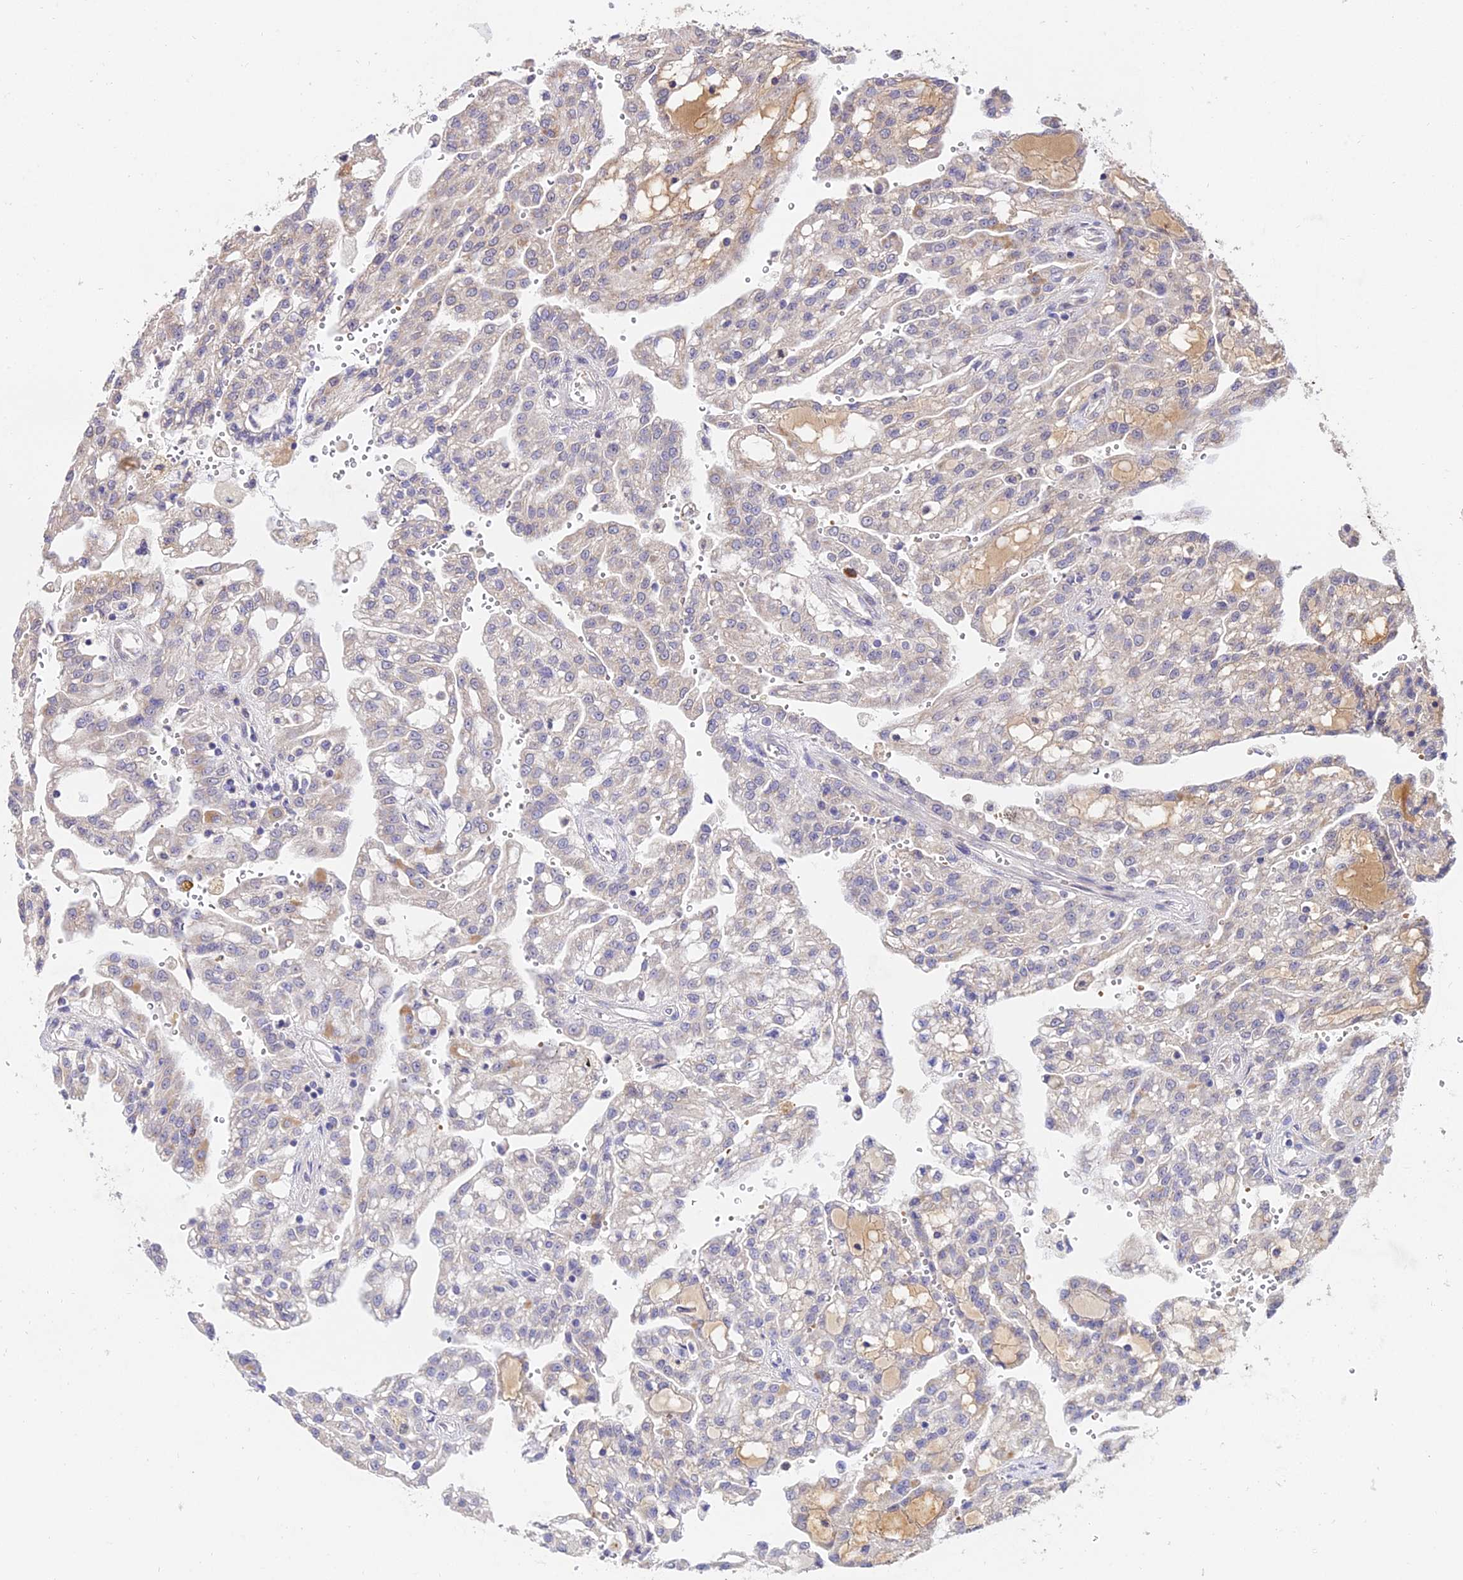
{"staining": {"intensity": "weak", "quantity": "<25%", "location": "cytoplasmic/membranous"}, "tissue": "renal cancer", "cell_type": "Tumor cells", "image_type": "cancer", "snomed": [{"axis": "morphology", "description": "Adenocarcinoma, NOS"}, {"axis": "topography", "description": "Kidney"}], "caption": "Human renal adenocarcinoma stained for a protein using immunohistochemistry (IHC) exhibits no staining in tumor cells.", "gene": "WDR5B", "patient": {"sex": "male", "age": 63}}